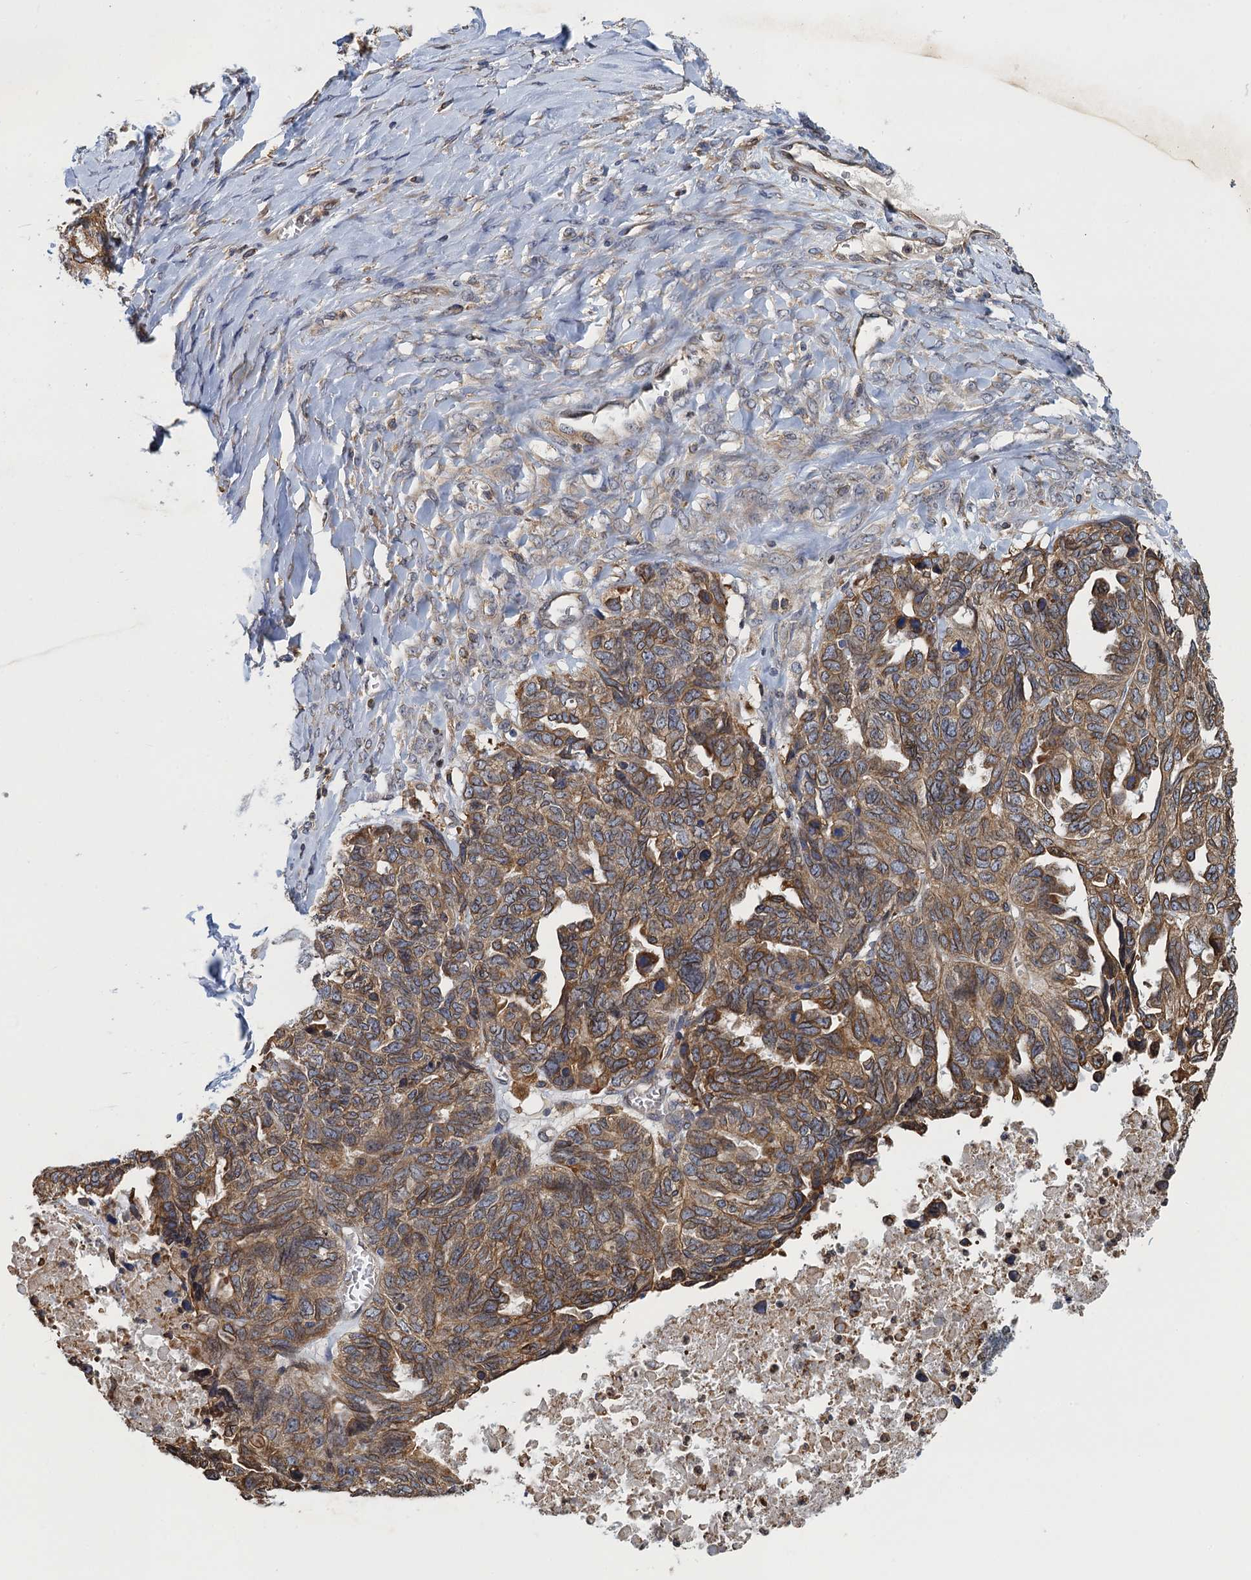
{"staining": {"intensity": "moderate", "quantity": ">75%", "location": "cytoplasmic/membranous"}, "tissue": "ovarian cancer", "cell_type": "Tumor cells", "image_type": "cancer", "snomed": [{"axis": "morphology", "description": "Cystadenocarcinoma, serous, NOS"}, {"axis": "topography", "description": "Ovary"}], "caption": "A high-resolution image shows IHC staining of ovarian serous cystadenocarcinoma, which reveals moderate cytoplasmic/membranous positivity in about >75% of tumor cells.", "gene": "ARMC5", "patient": {"sex": "female", "age": 79}}